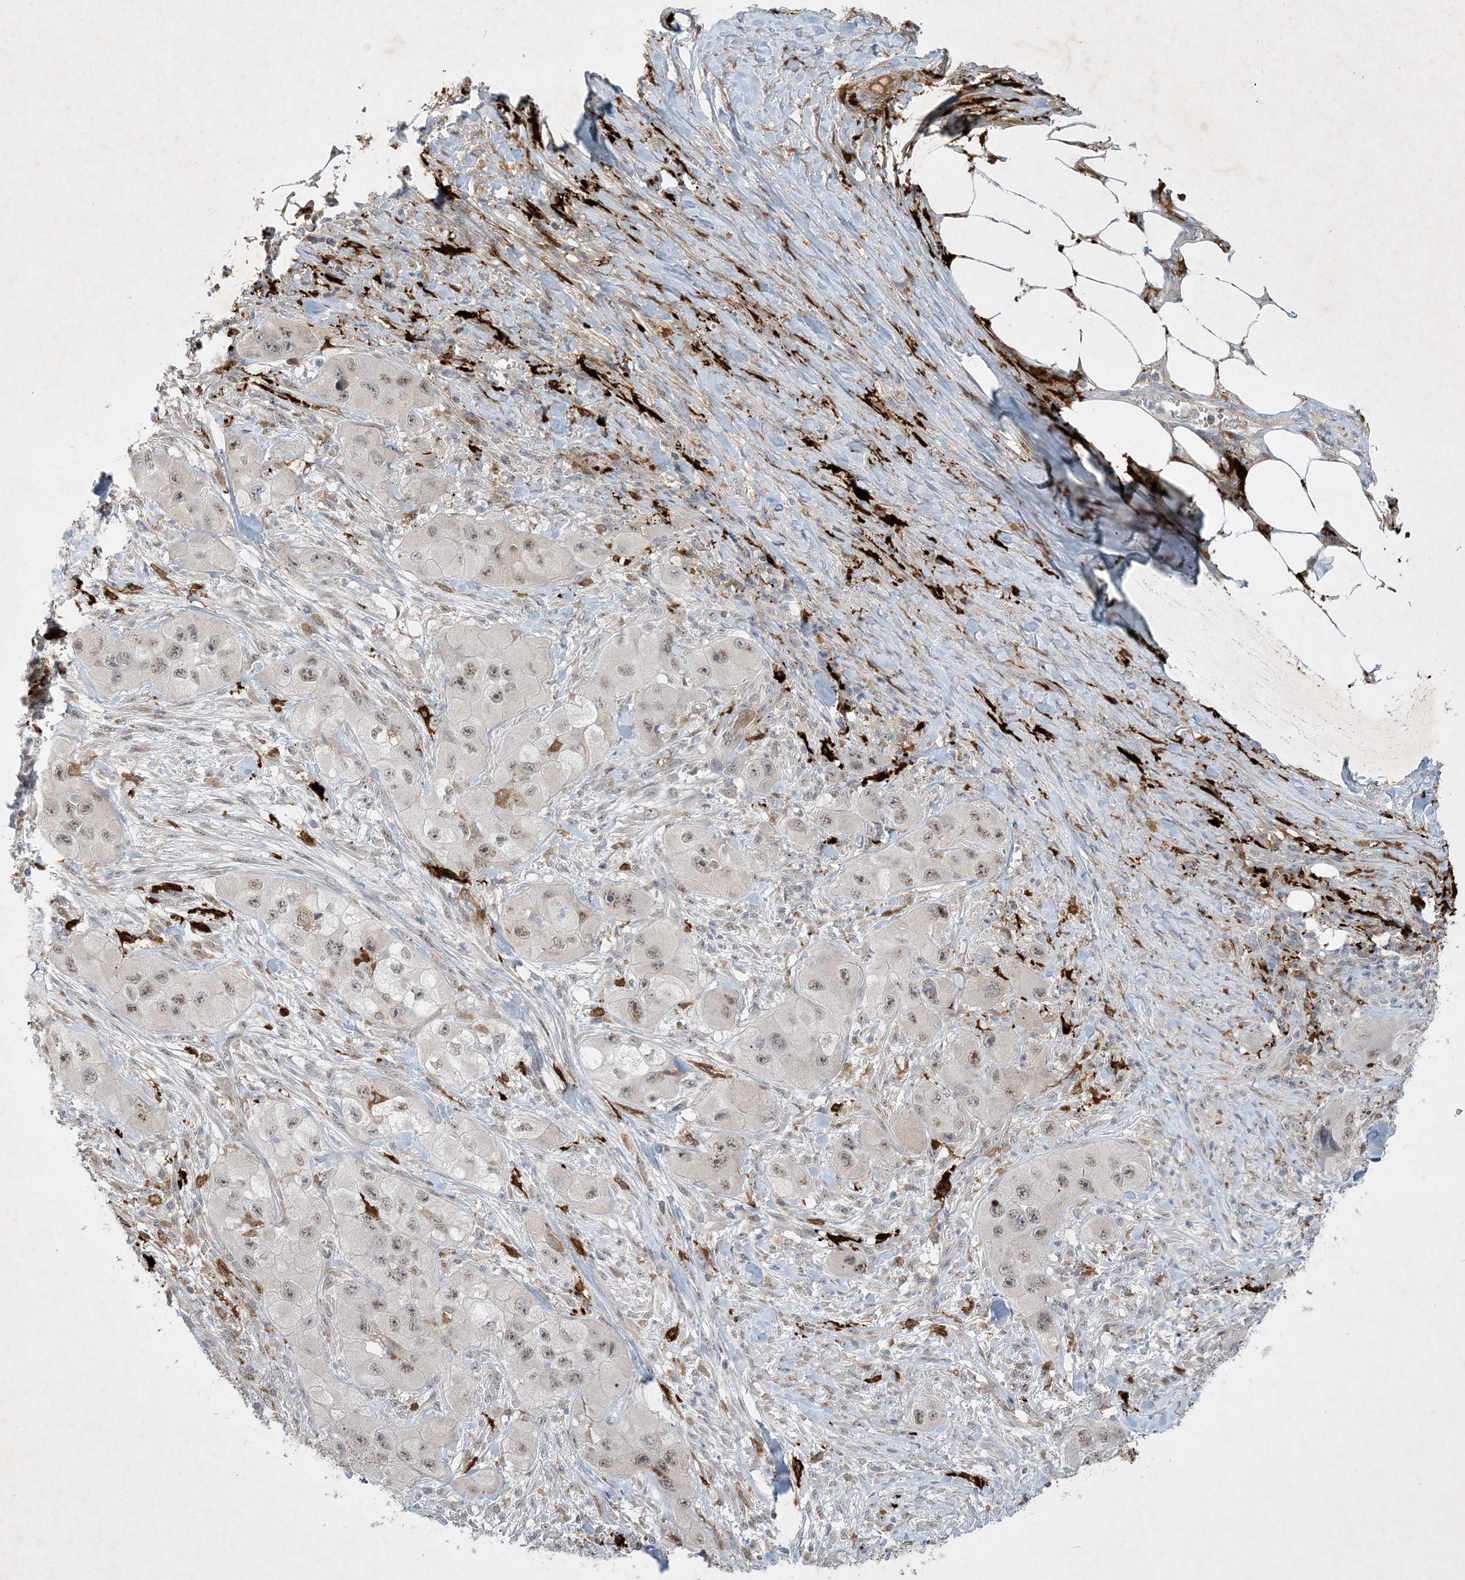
{"staining": {"intensity": "weak", "quantity": ">75%", "location": "nuclear"}, "tissue": "skin cancer", "cell_type": "Tumor cells", "image_type": "cancer", "snomed": [{"axis": "morphology", "description": "Squamous cell carcinoma, NOS"}, {"axis": "topography", "description": "Skin"}, {"axis": "topography", "description": "Subcutis"}], "caption": "Protein positivity by immunohistochemistry demonstrates weak nuclear positivity in about >75% of tumor cells in squamous cell carcinoma (skin). The staining was performed using DAB to visualize the protein expression in brown, while the nuclei were stained in blue with hematoxylin (Magnification: 20x).", "gene": "THG1L", "patient": {"sex": "male", "age": 73}}